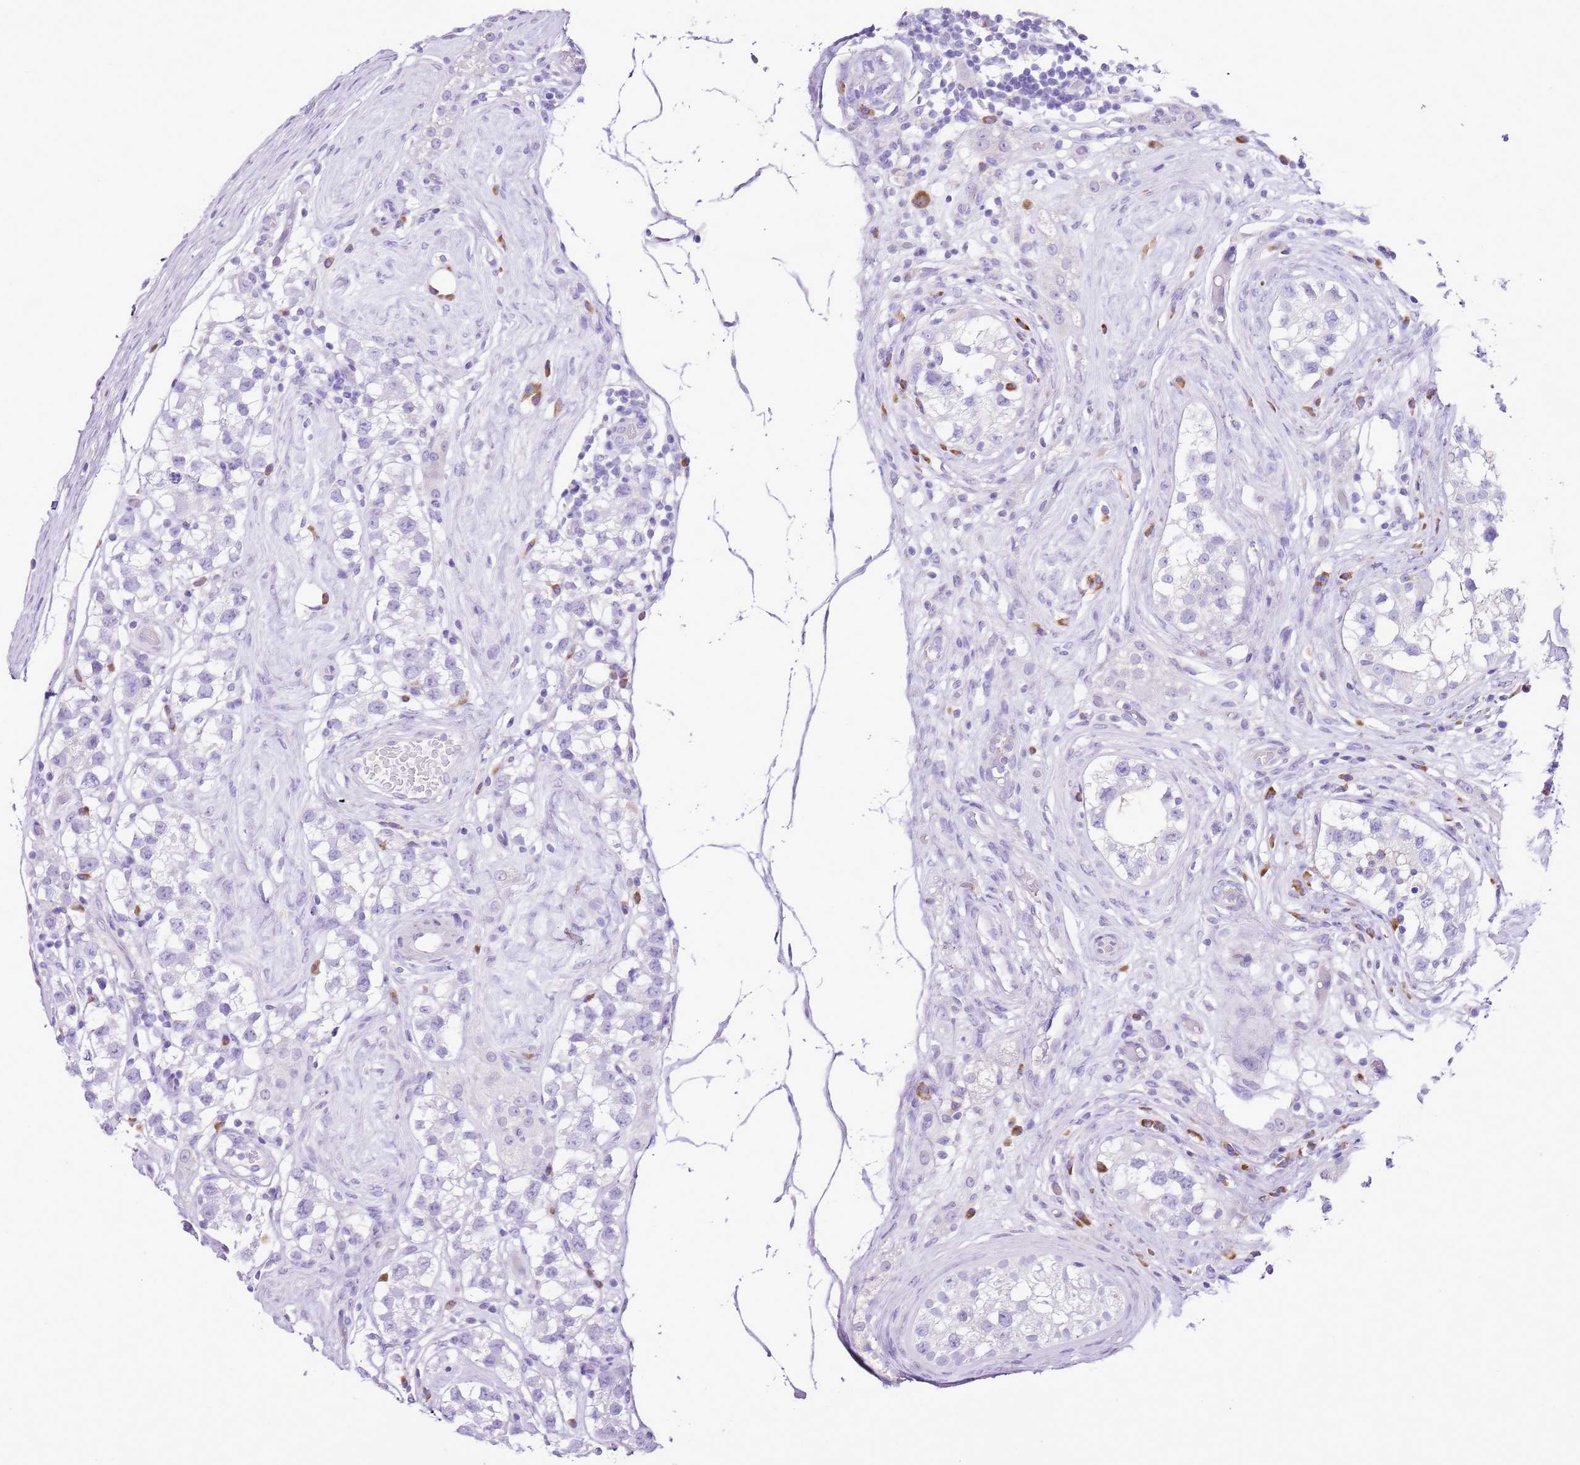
{"staining": {"intensity": "negative", "quantity": "none", "location": "none"}, "tissue": "testis cancer", "cell_type": "Tumor cells", "image_type": "cancer", "snomed": [{"axis": "morphology", "description": "Seminoma, NOS"}, {"axis": "topography", "description": "Testis"}], "caption": "DAB immunohistochemical staining of seminoma (testis) reveals no significant staining in tumor cells.", "gene": "AAR2", "patient": {"sex": "male", "age": 34}}